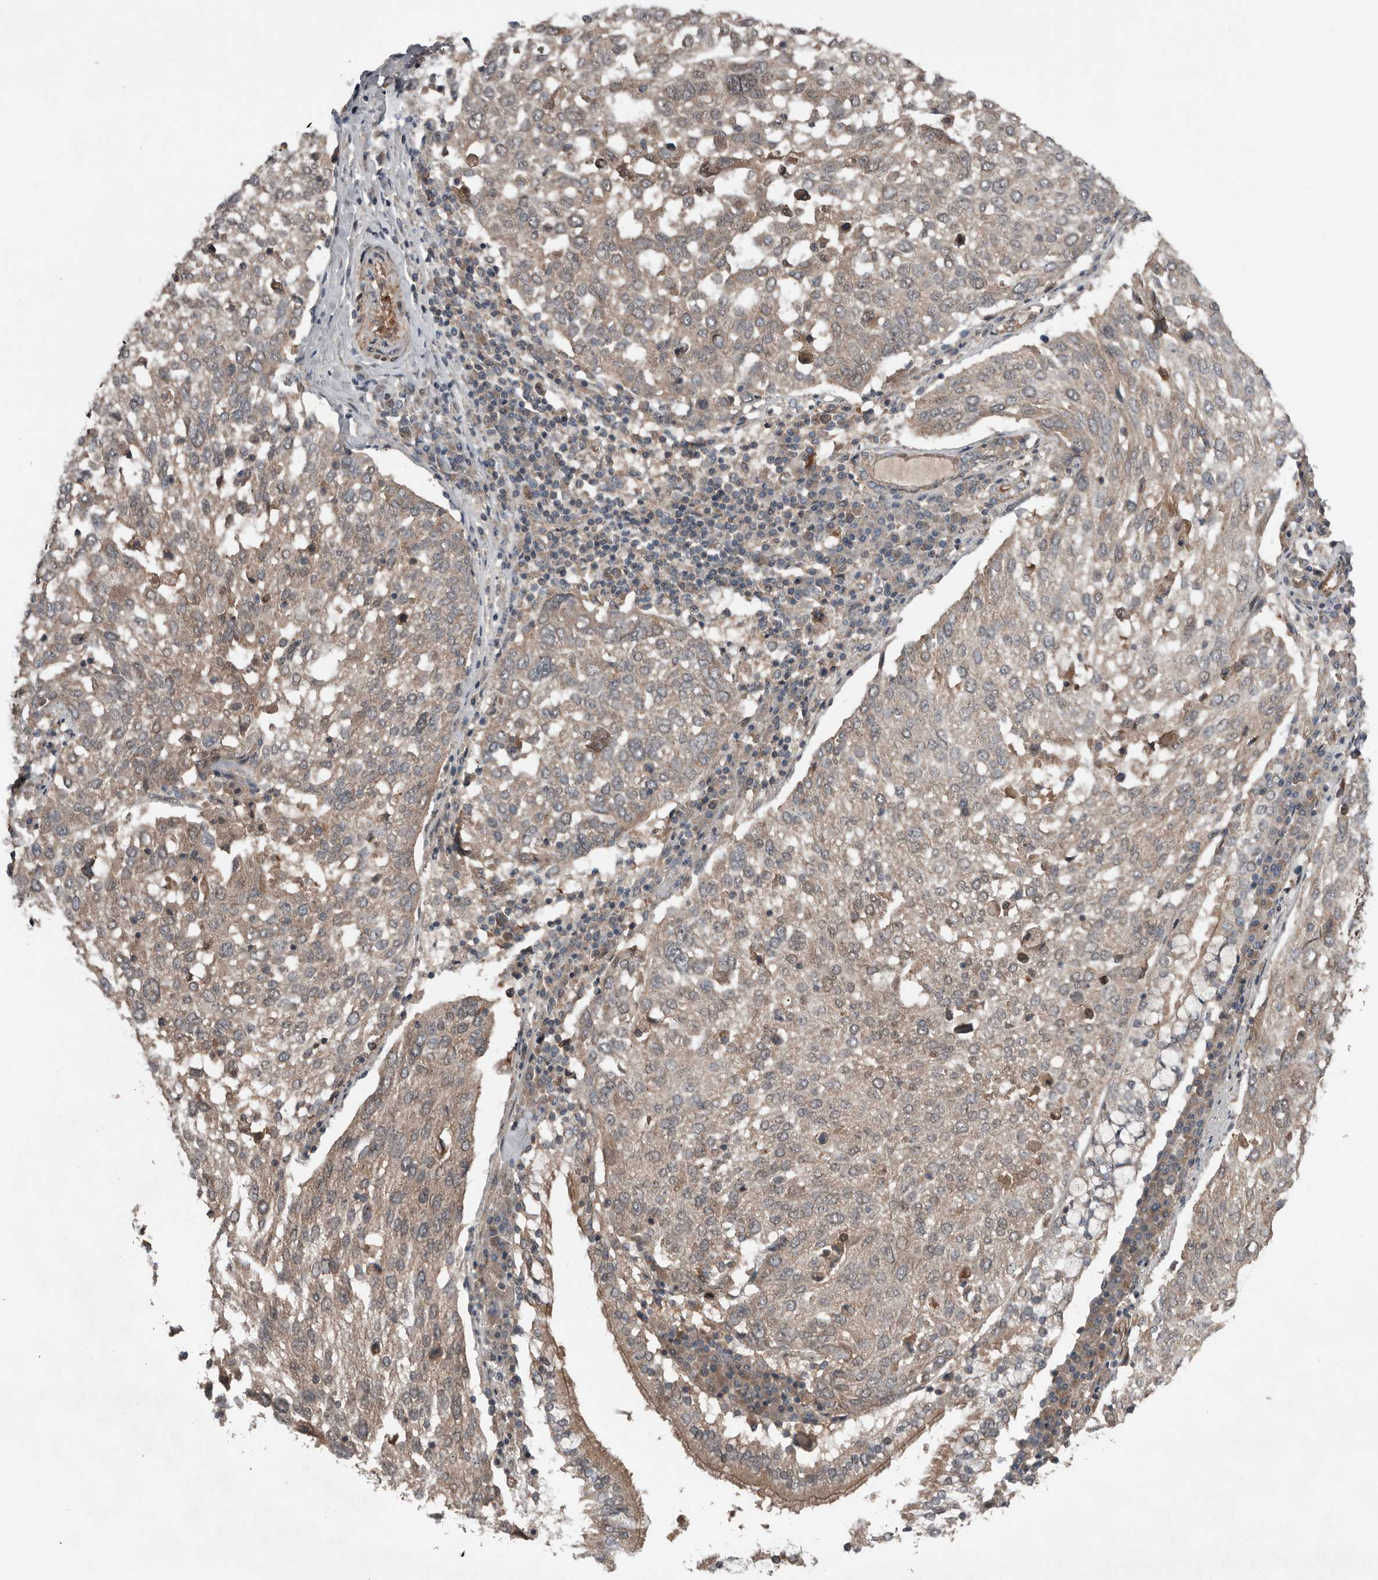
{"staining": {"intensity": "weak", "quantity": ">75%", "location": "cytoplasmic/membranous"}, "tissue": "lung cancer", "cell_type": "Tumor cells", "image_type": "cancer", "snomed": [{"axis": "morphology", "description": "Squamous cell carcinoma, NOS"}, {"axis": "topography", "description": "Lung"}], "caption": "Human squamous cell carcinoma (lung) stained with a protein marker shows weak staining in tumor cells.", "gene": "DNAJB4", "patient": {"sex": "male", "age": 65}}